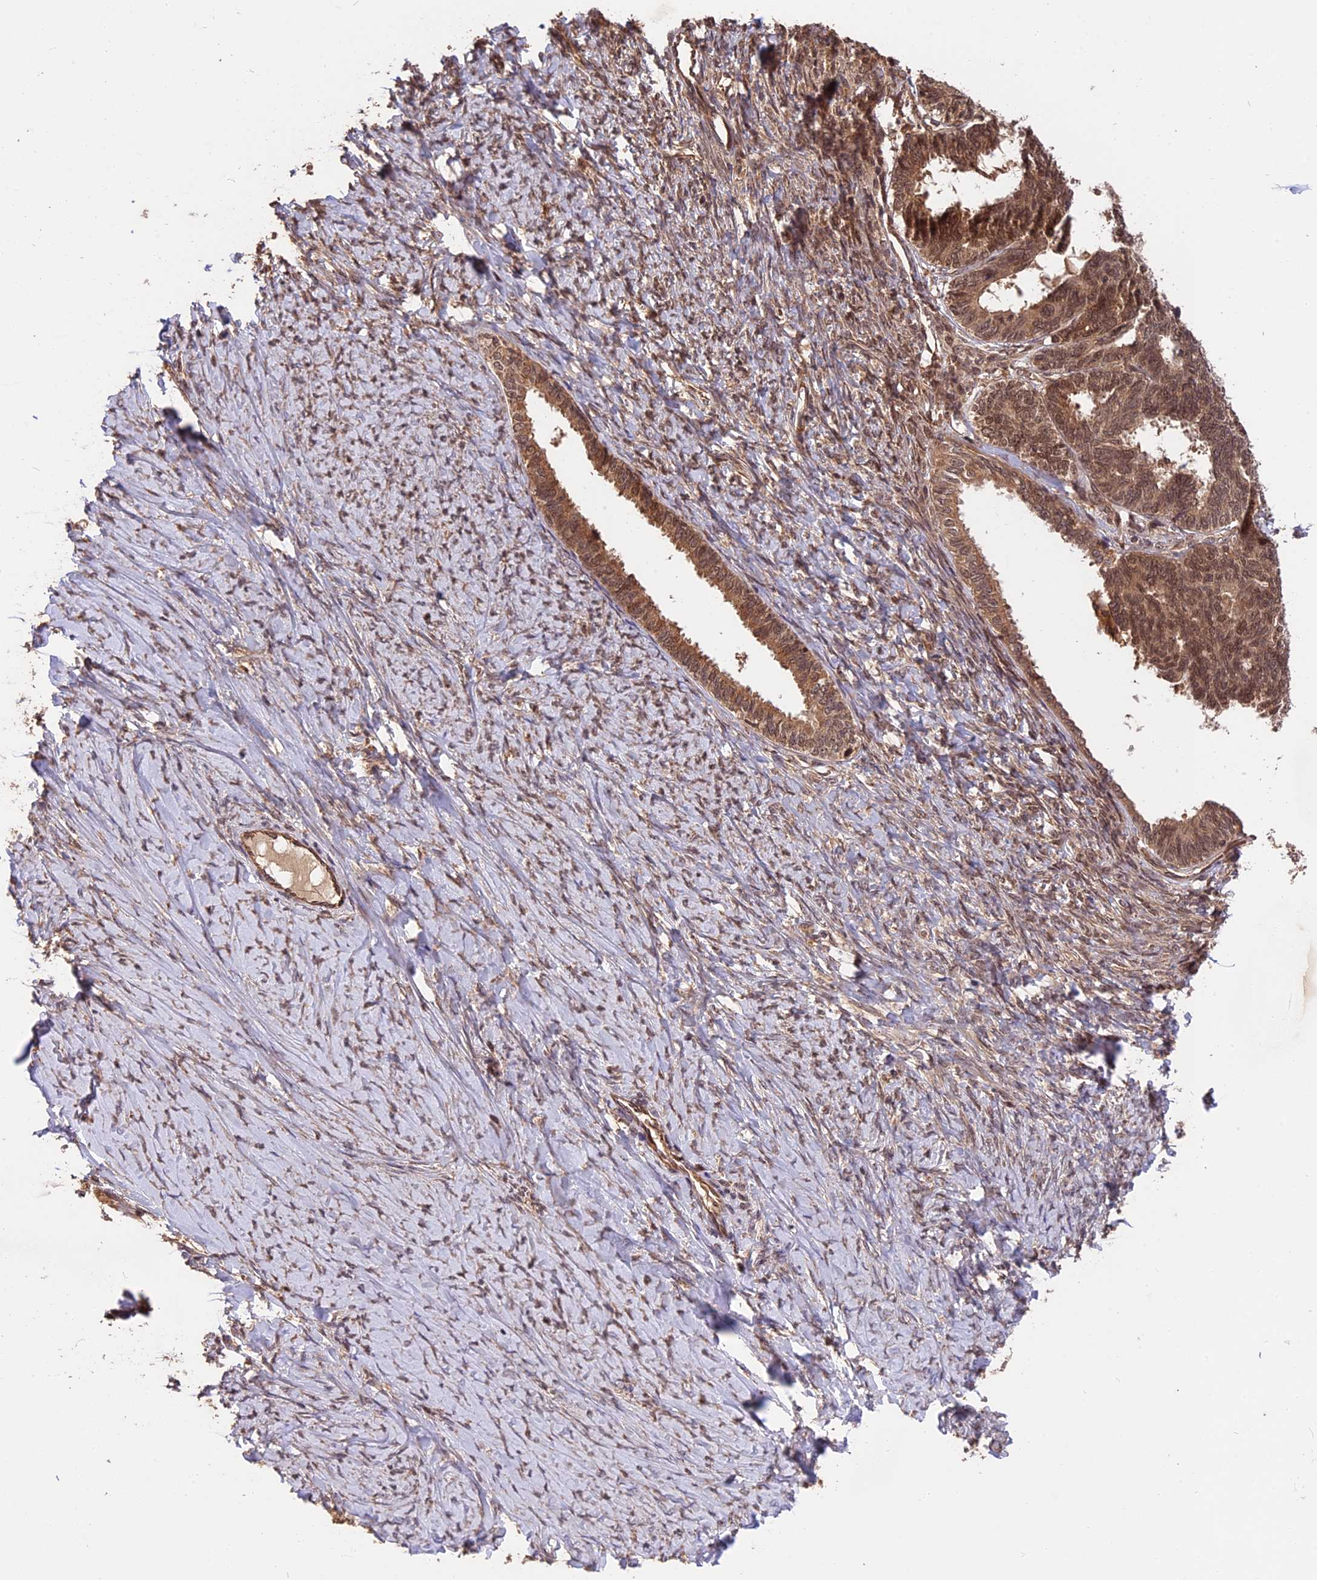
{"staining": {"intensity": "moderate", "quantity": ">75%", "location": "cytoplasmic/membranous,nuclear"}, "tissue": "ovarian cancer", "cell_type": "Tumor cells", "image_type": "cancer", "snomed": [{"axis": "morphology", "description": "Cystadenocarcinoma, serous, NOS"}, {"axis": "topography", "description": "Ovary"}], "caption": "The immunohistochemical stain labels moderate cytoplasmic/membranous and nuclear staining in tumor cells of ovarian cancer (serous cystadenocarcinoma) tissue.", "gene": "ESCO1", "patient": {"sex": "female", "age": 79}}